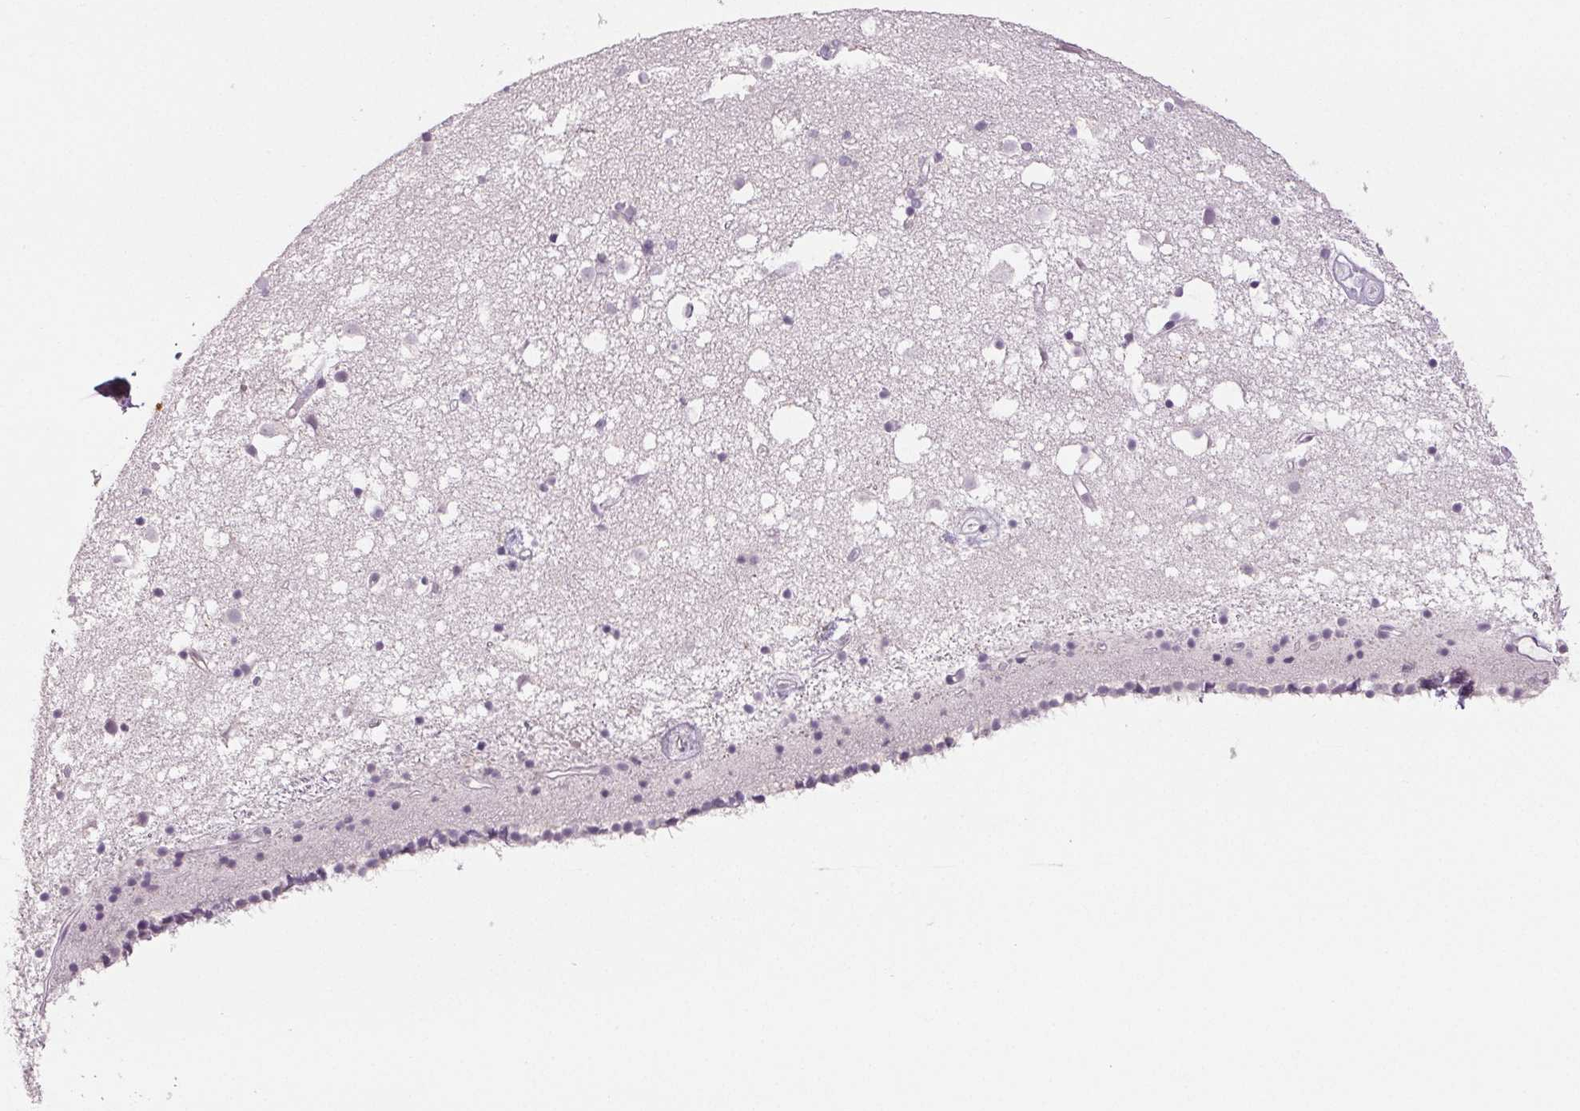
{"staining": {"intensity": "negative", "quantity": "none", "location": "none"}, "tissue": "caudate", "cell_type": "Glial cells", "image_type": "normal", "snomed": [{"axis": "morphology", "description": "Normal tissue, NOS"}, {"axis": "topography", "description": "Lateral ventricle wall"}], "caption": "Immunohistochemistry (IHC) of benign caudate exhibits no staining in glial cells. The staining was performed using DAB (3,3'-diaminobenzidine) to visualize the protein expression in brown, while the nuclei were stained in blue with hematoxylin (Magnification: 20x).", "gene": "LTF", "patient": {"sex": "female", "age": 71}}